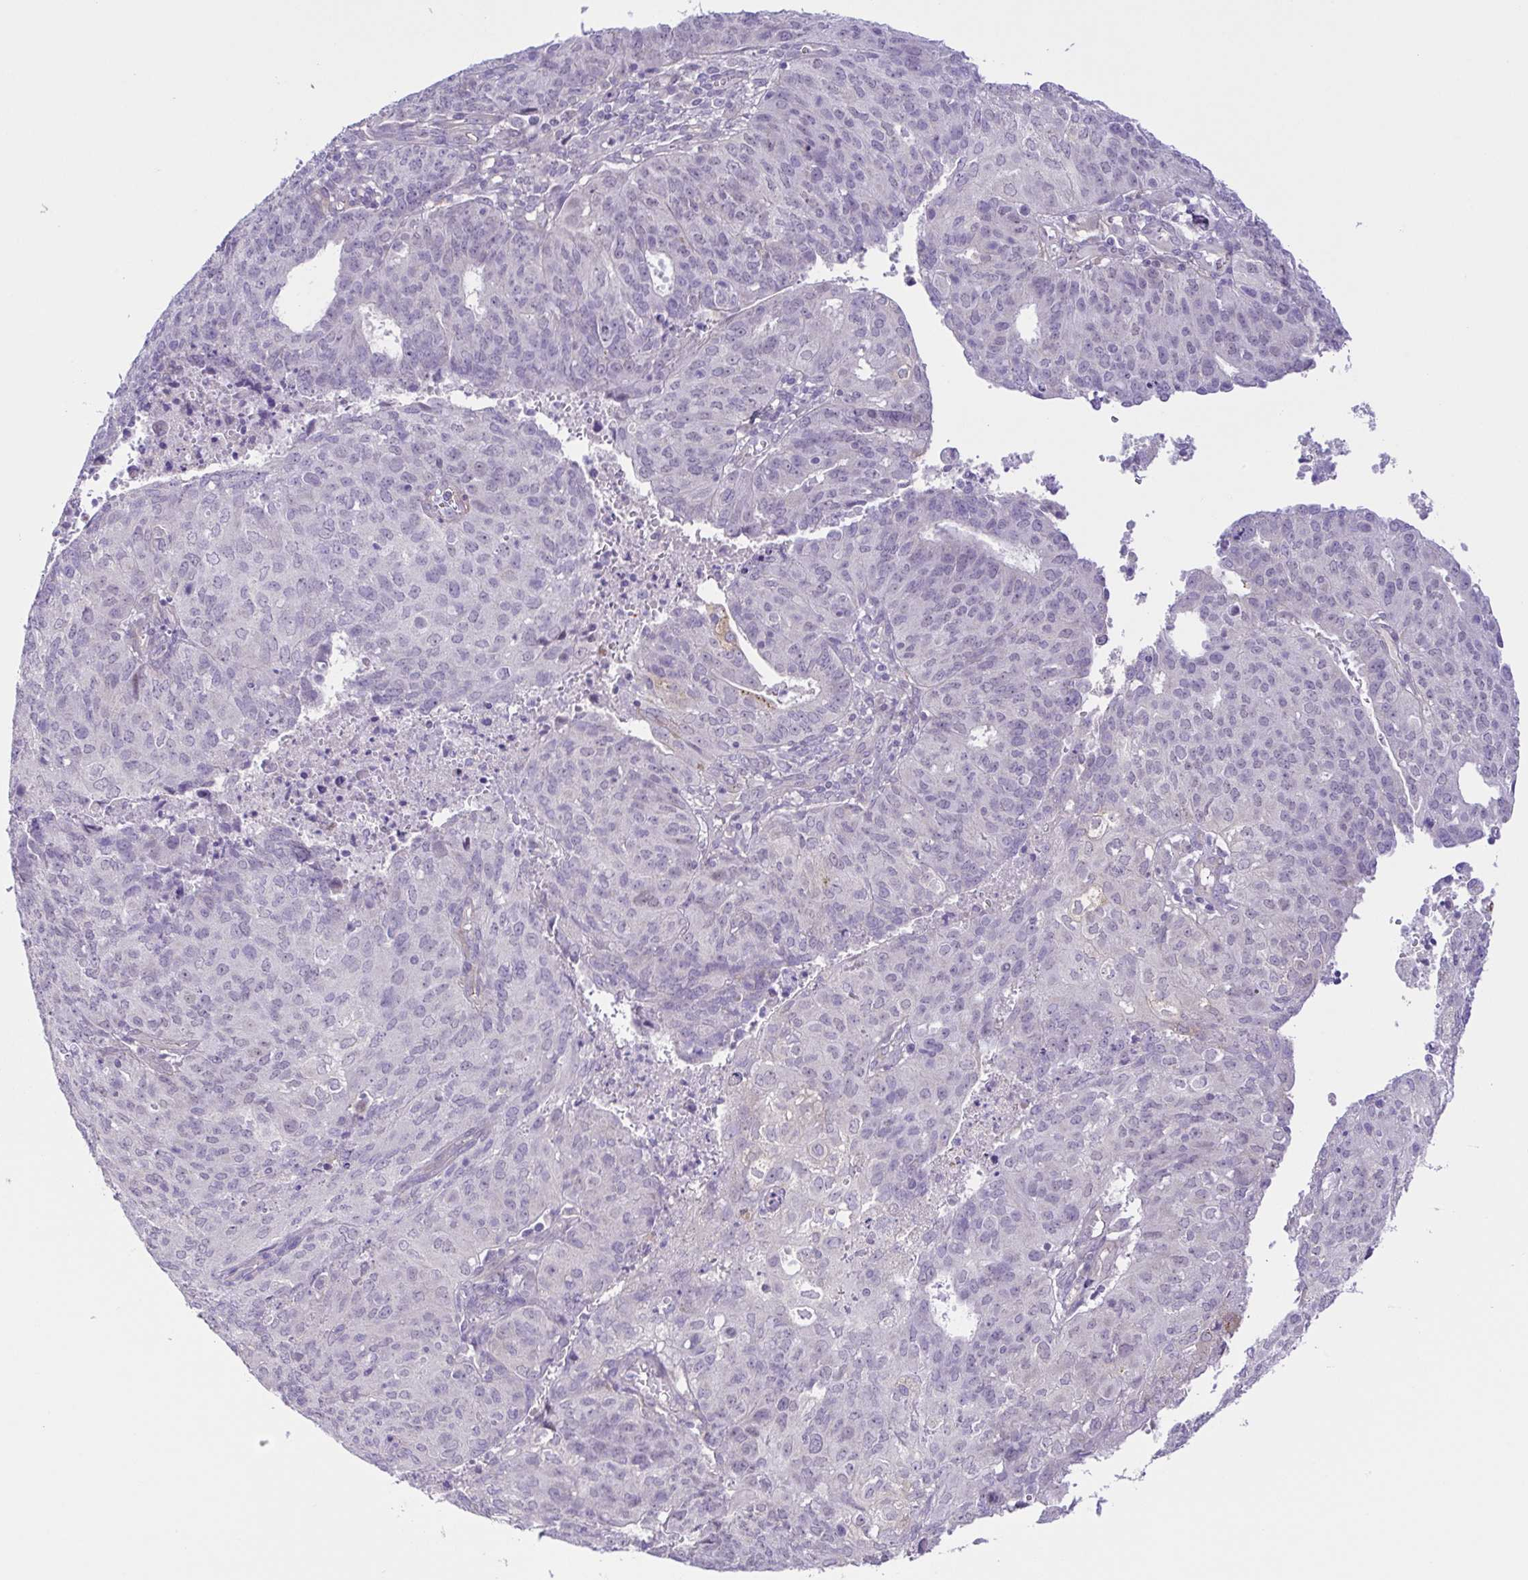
{"staining": {"intensity": "negative", "quantity": "none", "location": "none"}, "tissue": "endometrial cancer", "cell_type": "Tumor cells", "image_type": "cancer", "snomed": [{"axis": "morphology", "description": "Adenocarcinoma, NOS"}, {"axis": "topography", "description": "Endometrium"}], "caption": "DAB (3,3'-diaminobenzidine) immunohistochemical staining of endometrial cancer (adenocarcinoma) reveals no significant positivity in tumor cells.", "gene": "DCLK2", "patient": {"sex": "female", "age": 82}}